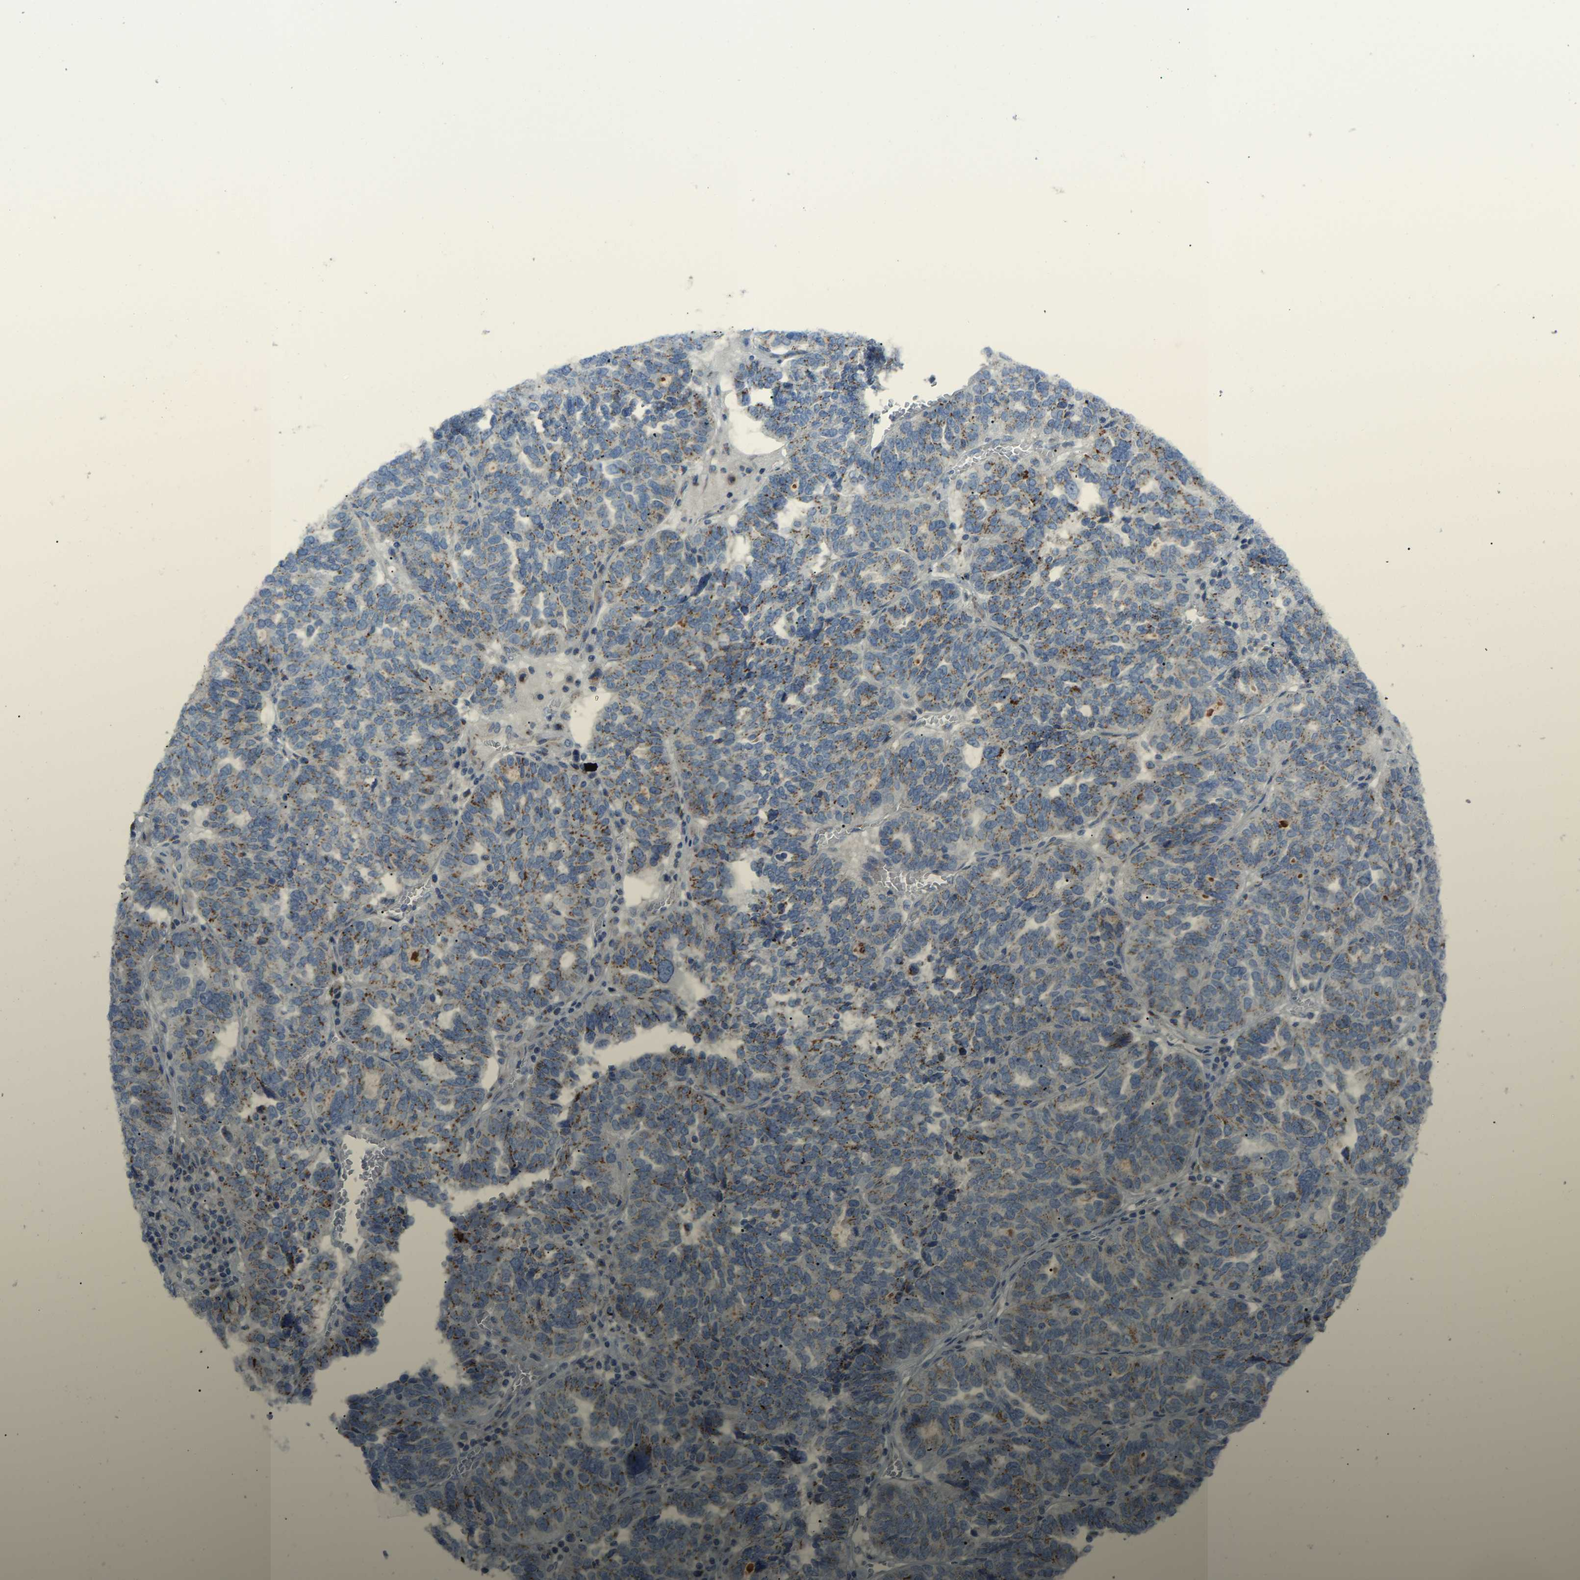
{"staining": {"intensity": "moderate", "quantity": "25%-75%", "location": "cytoplasmic/membranous"}, "tissue": "ovarian cancer", "cell_type": "Tumor cells", "image_type": "cancer", "snomed": [{"axis": "morphology", "description": "Cystadenocarcinoma, serous, NOS"}, {"axis": "topography", "description": "Ovary"}], "caption": "Human ovarian cancer (serous cystadenocarcinoma) stained for a protein (brown) exhibits moderate cytoplasmic/membranous positive expression in approximately 25%-75% of tumor cells.", "gene": "CANT1", "patient": {"sex": "female", "age": 59}}